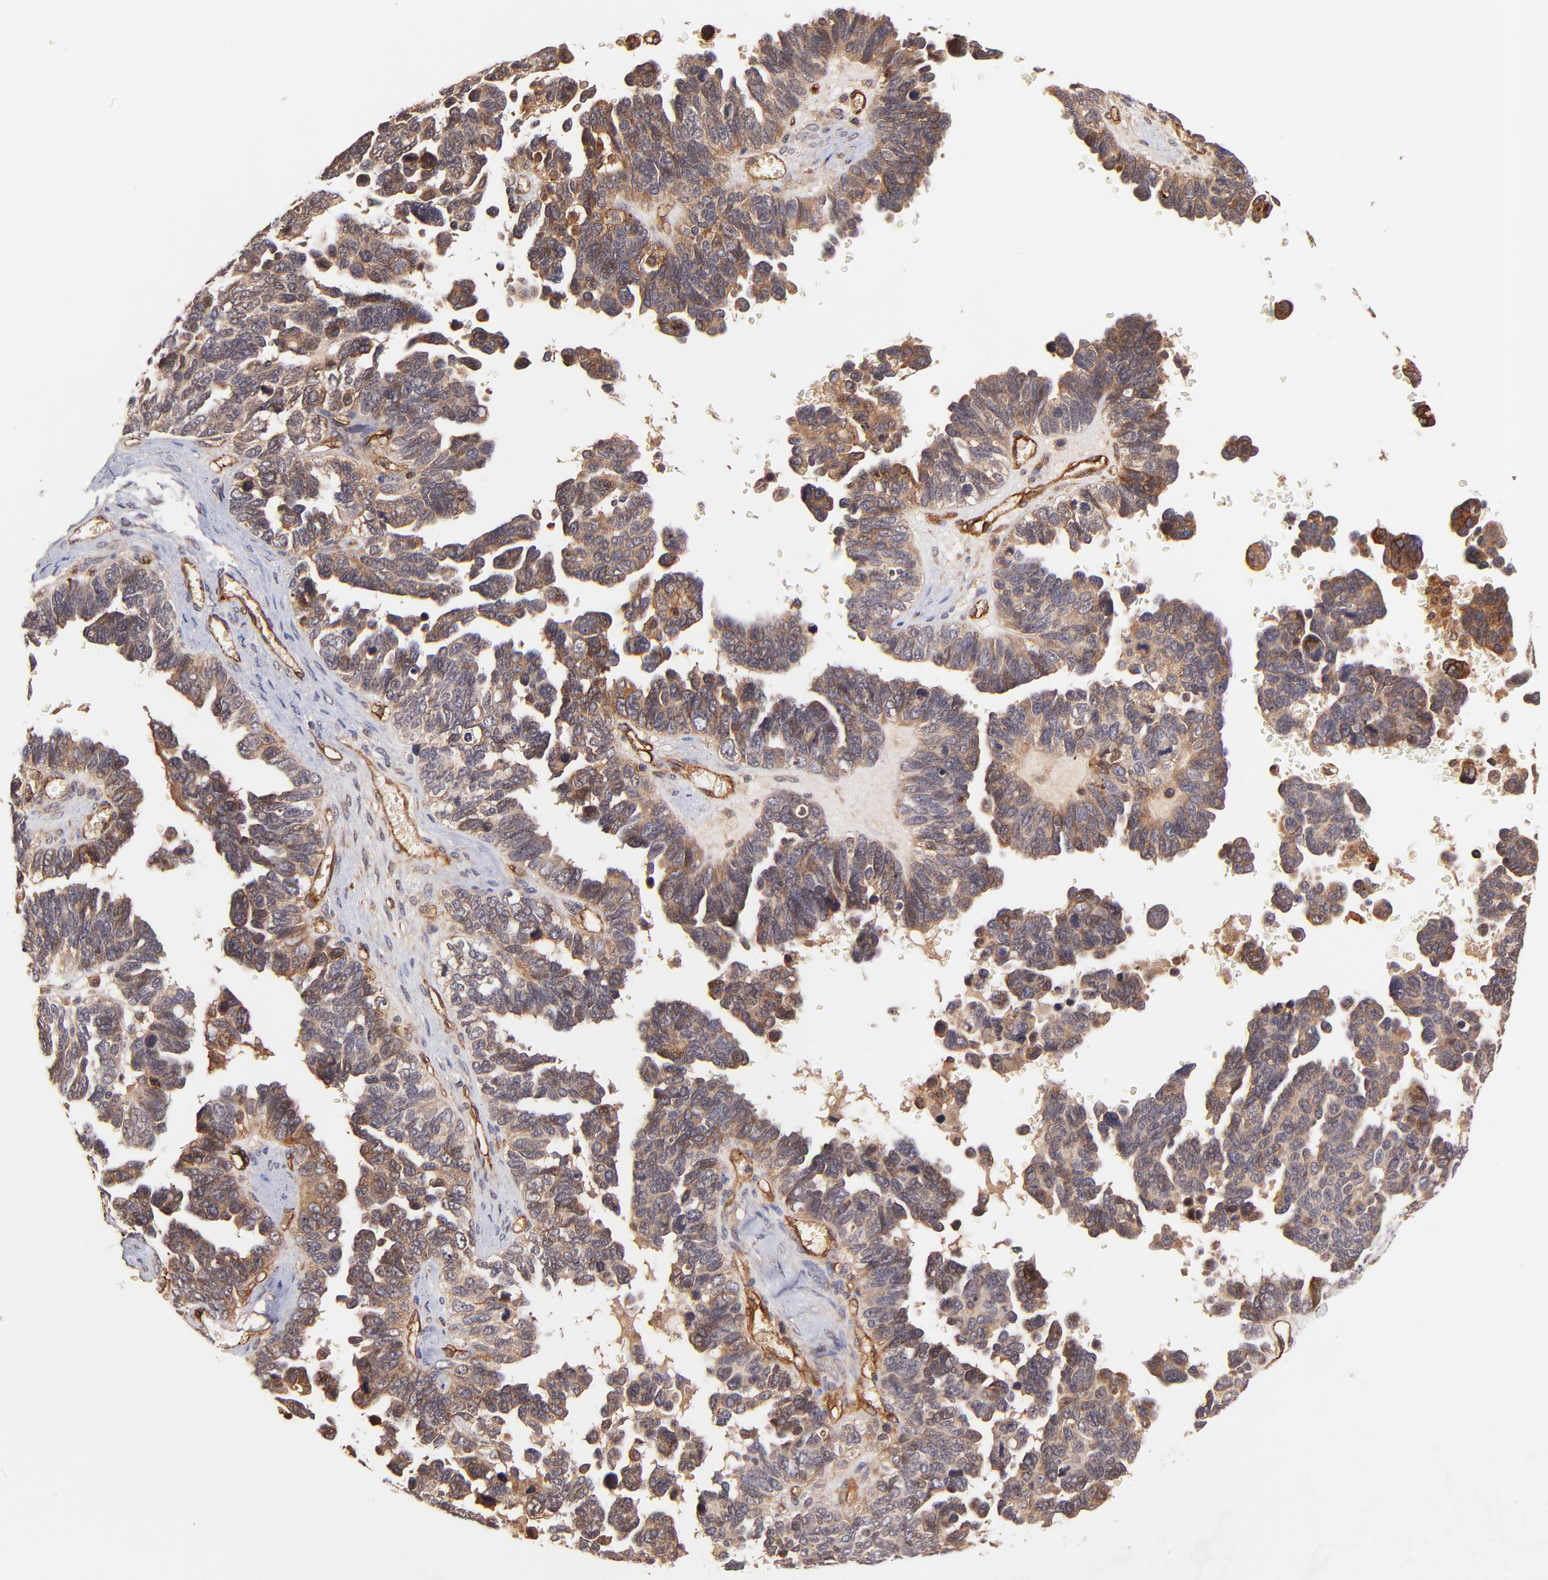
{"staining": {"intensity": "moderate", "quantity": ">75%", "location": "cytoplasmic/membranous"}, "tissue": "ovarian cancer", "cell_type": "Tumor cells", "image_type": "cancer", "snomed": [{"axis": "morphology", "description": "Cystadenocarcinoma, serous, NOS"}, {"axis": "topography", "description": "Ovary"}], "caption": "Brown immunohistochemical staining in human ovarian cancer (serous cystadenocarcinoma) displays moderate cytoplasmic/membranous positivity in about >75% of tumor cells.", "gene": "ITGB1", "patient": {"sex": "female", "age": 69}}